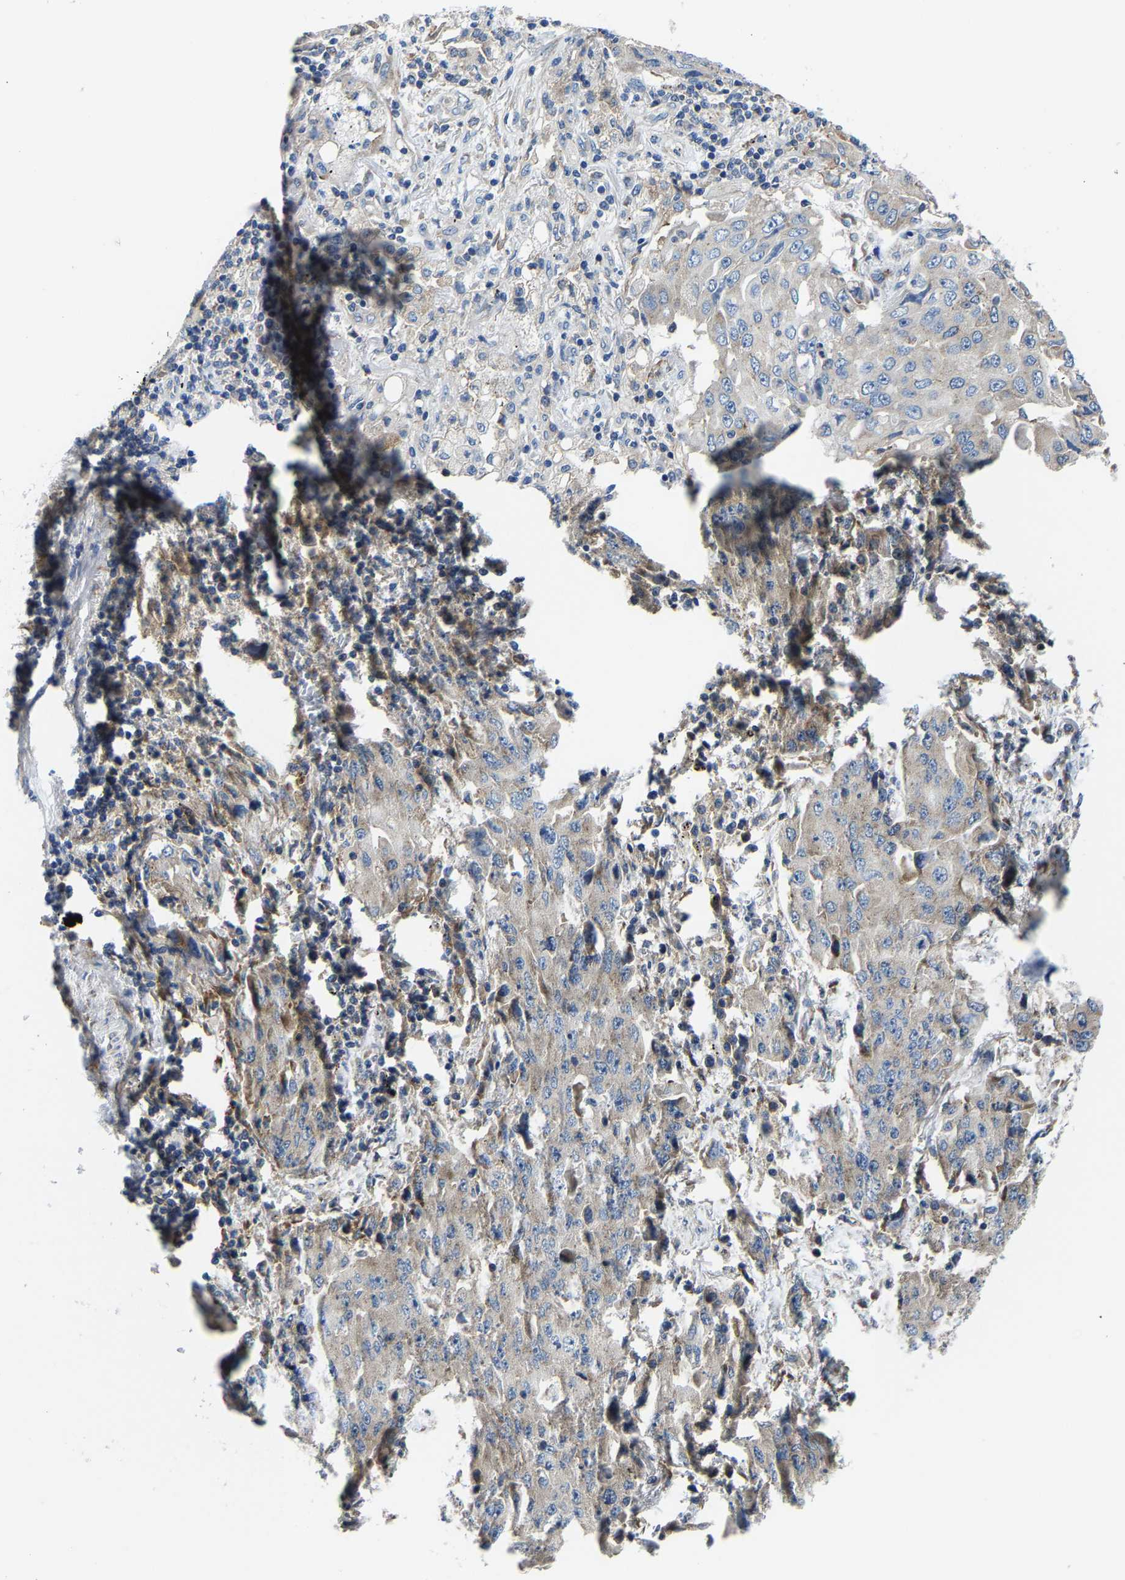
{"staining": {"intensity": "weak", "quantity": "<25%", "location": "cytoplasmic/membranous"}, "tissue": "lung cancer", "cell_type": "Tumor cells", "image_type": "cancer", "snomed": [{"axis": "morphology", "description": "Adenocarcinoma, NOS"}, {"axis": "topography", "description": "Lung"}], "caption": "High power microscopy image of an immunohistochemistry (IHC) micrograph of adenocarcinoma (lung), revealing no significant staining in tumor cells. (Immunohistochemistry, brightfield microscopy, high magnification).", "gene": "G3BP2", "patient": {"sex": "female", "age": 65}}